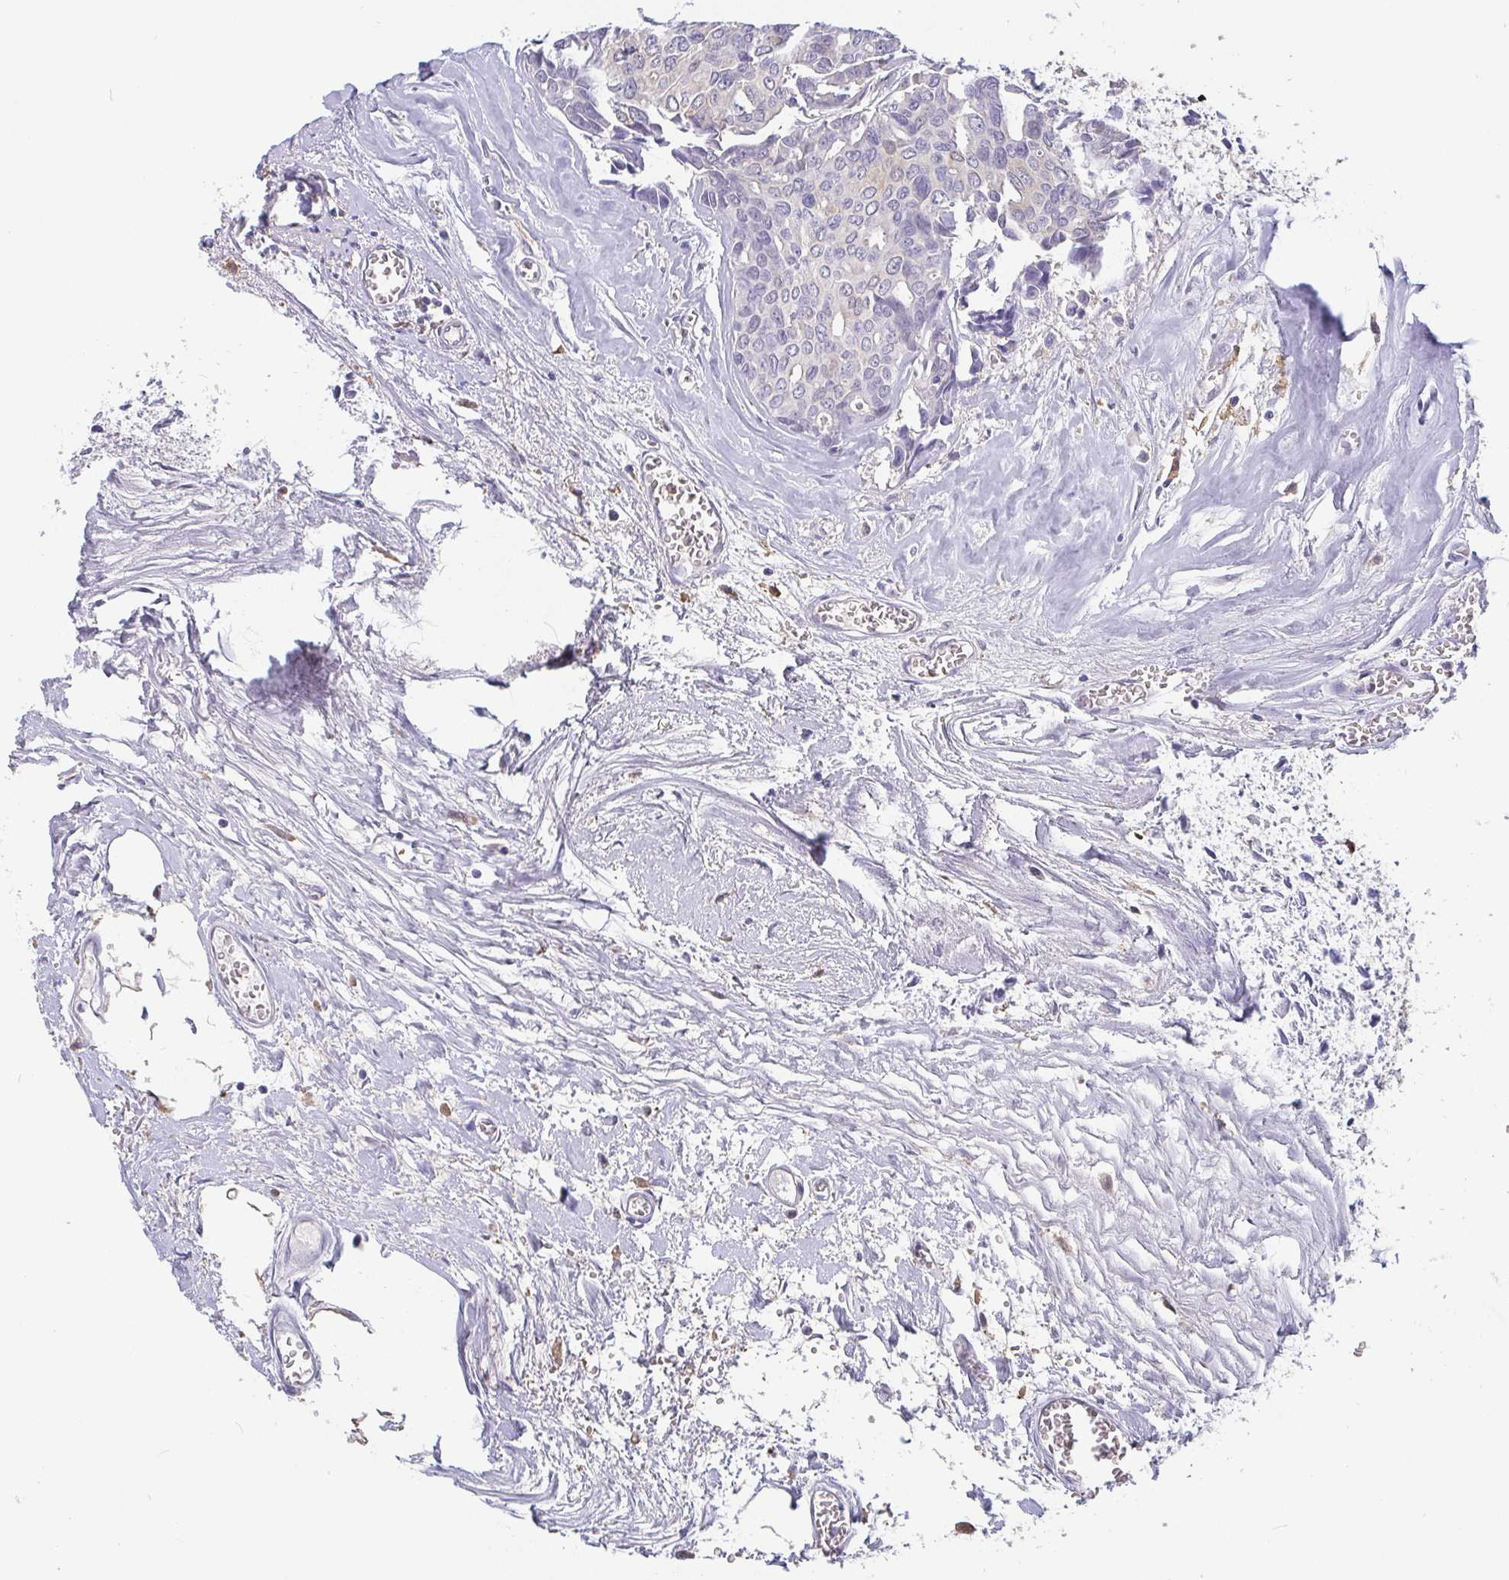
{"staining": {"intensity": "negative", "quantity": "none", "location": "none"}, "tissue": "breast cancer", "cell_type": "Tumor cells", "image_type": "cancer", "snomed": [{"axis": "morphology", "description": "Duct carcinoma"}, {"axis": "topography", "description": "Breast"}], "caption": "Protein analysis of breast invasive ductal carcinoma exhibits no significant positivity in tumor cells.", "gene": "IDH1", "patient": {"sex": "female", "age": 54}}